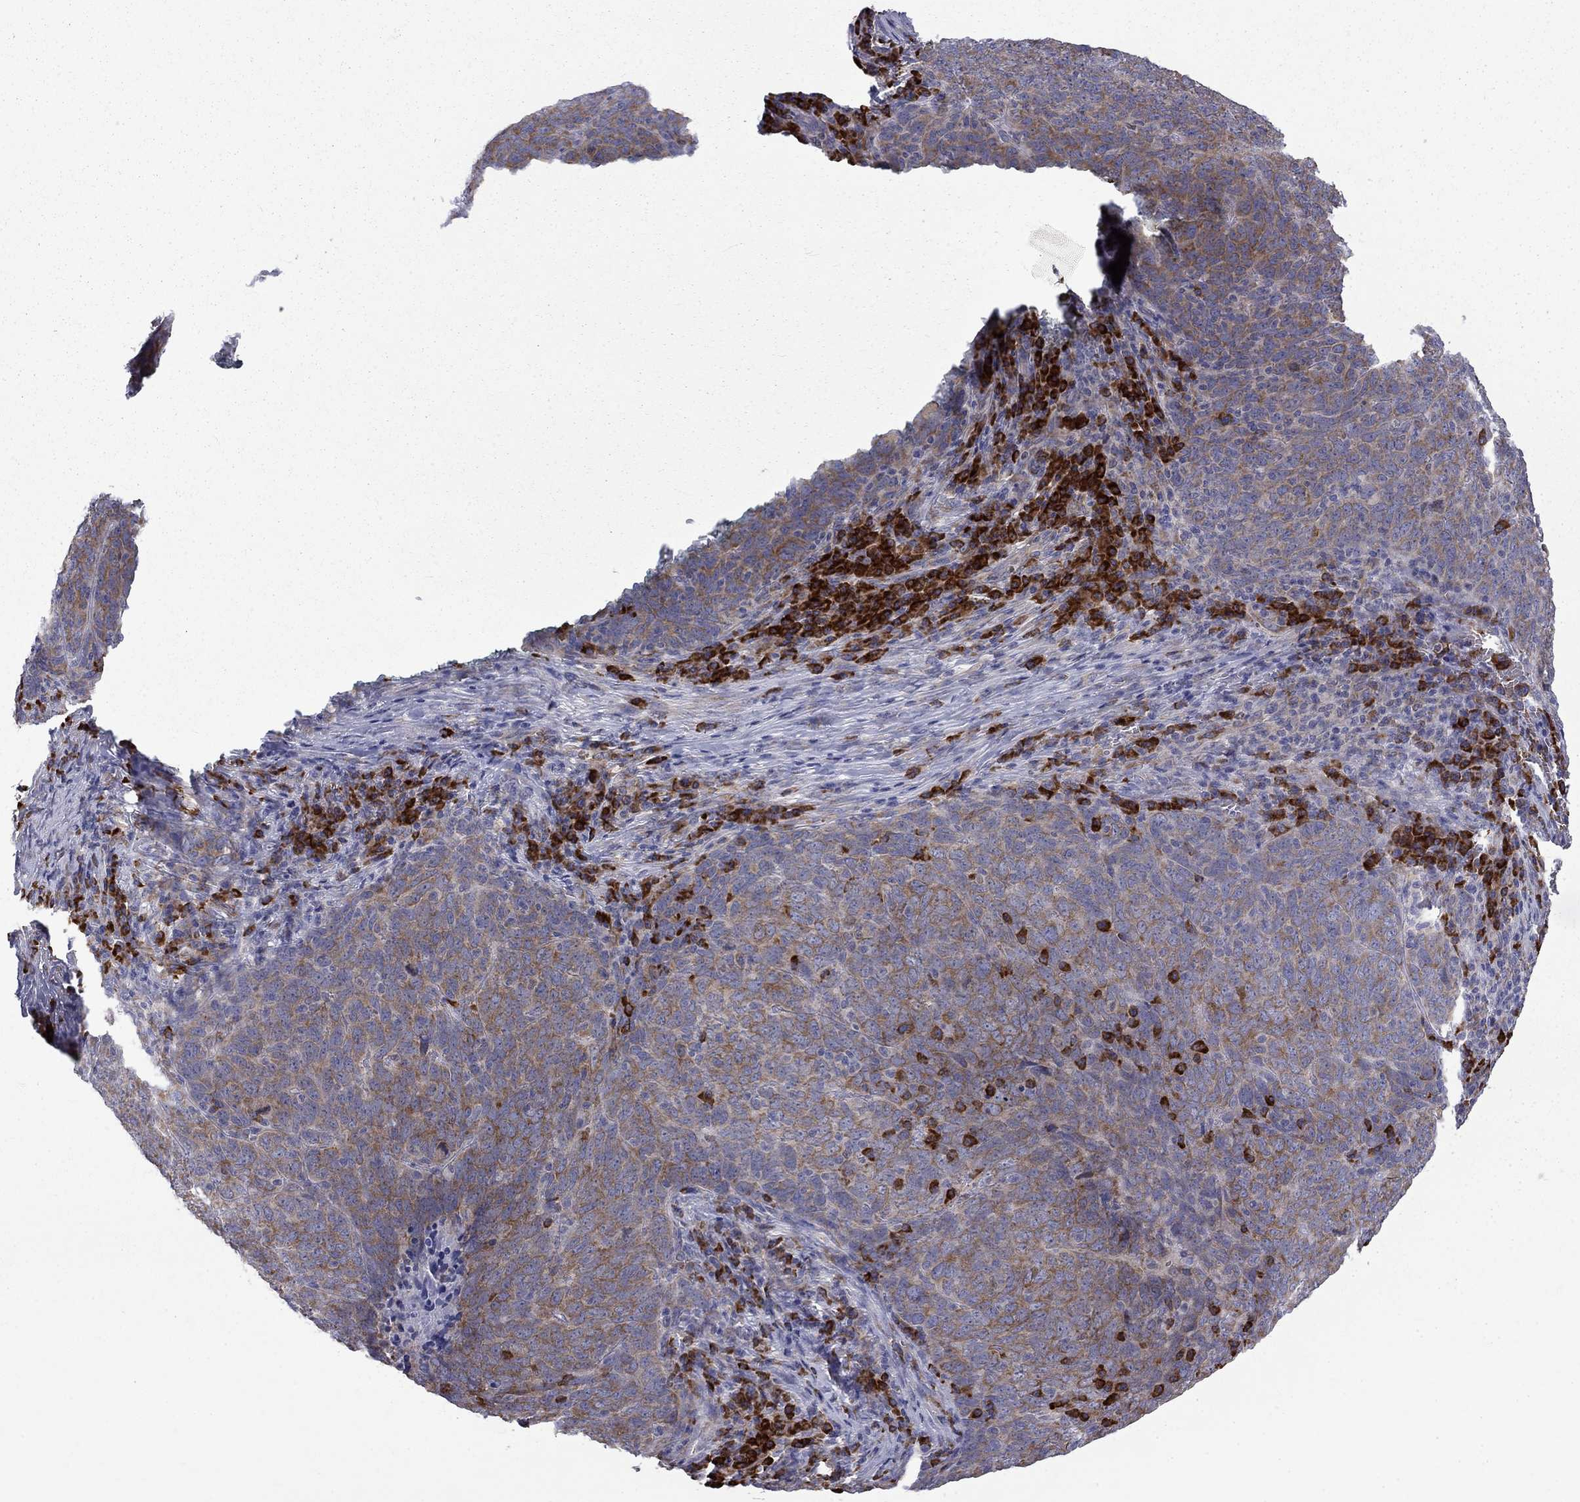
{"staining": {"intensity": "moderate", "quantity": ">75%", "location": "cytoplasmic/membranous"}, "tissue": "skin cancer", "cell_type": "Tumor cells", "image_type": "cancer", "snomed": [{"axis": "morphology", "description": "Squamous cell carcinoma, NOS"}, {"axis": "topography", "description": "Skin"}, {"axis": "topography", "description": "Anal"}], "caption": "Immunohistochemical staining of human skin cancer demonstrates moderate cytoplasmic/membranous protein expression in about >75% of tumor cells. The staining was performed using DAB to visualize the protein expression in brown, while the nuclei were stained in blue with hematoxylin (Magnification: 20x).", "gene": "PABPC4", "patient": {"sex": "female", "age": 51}}